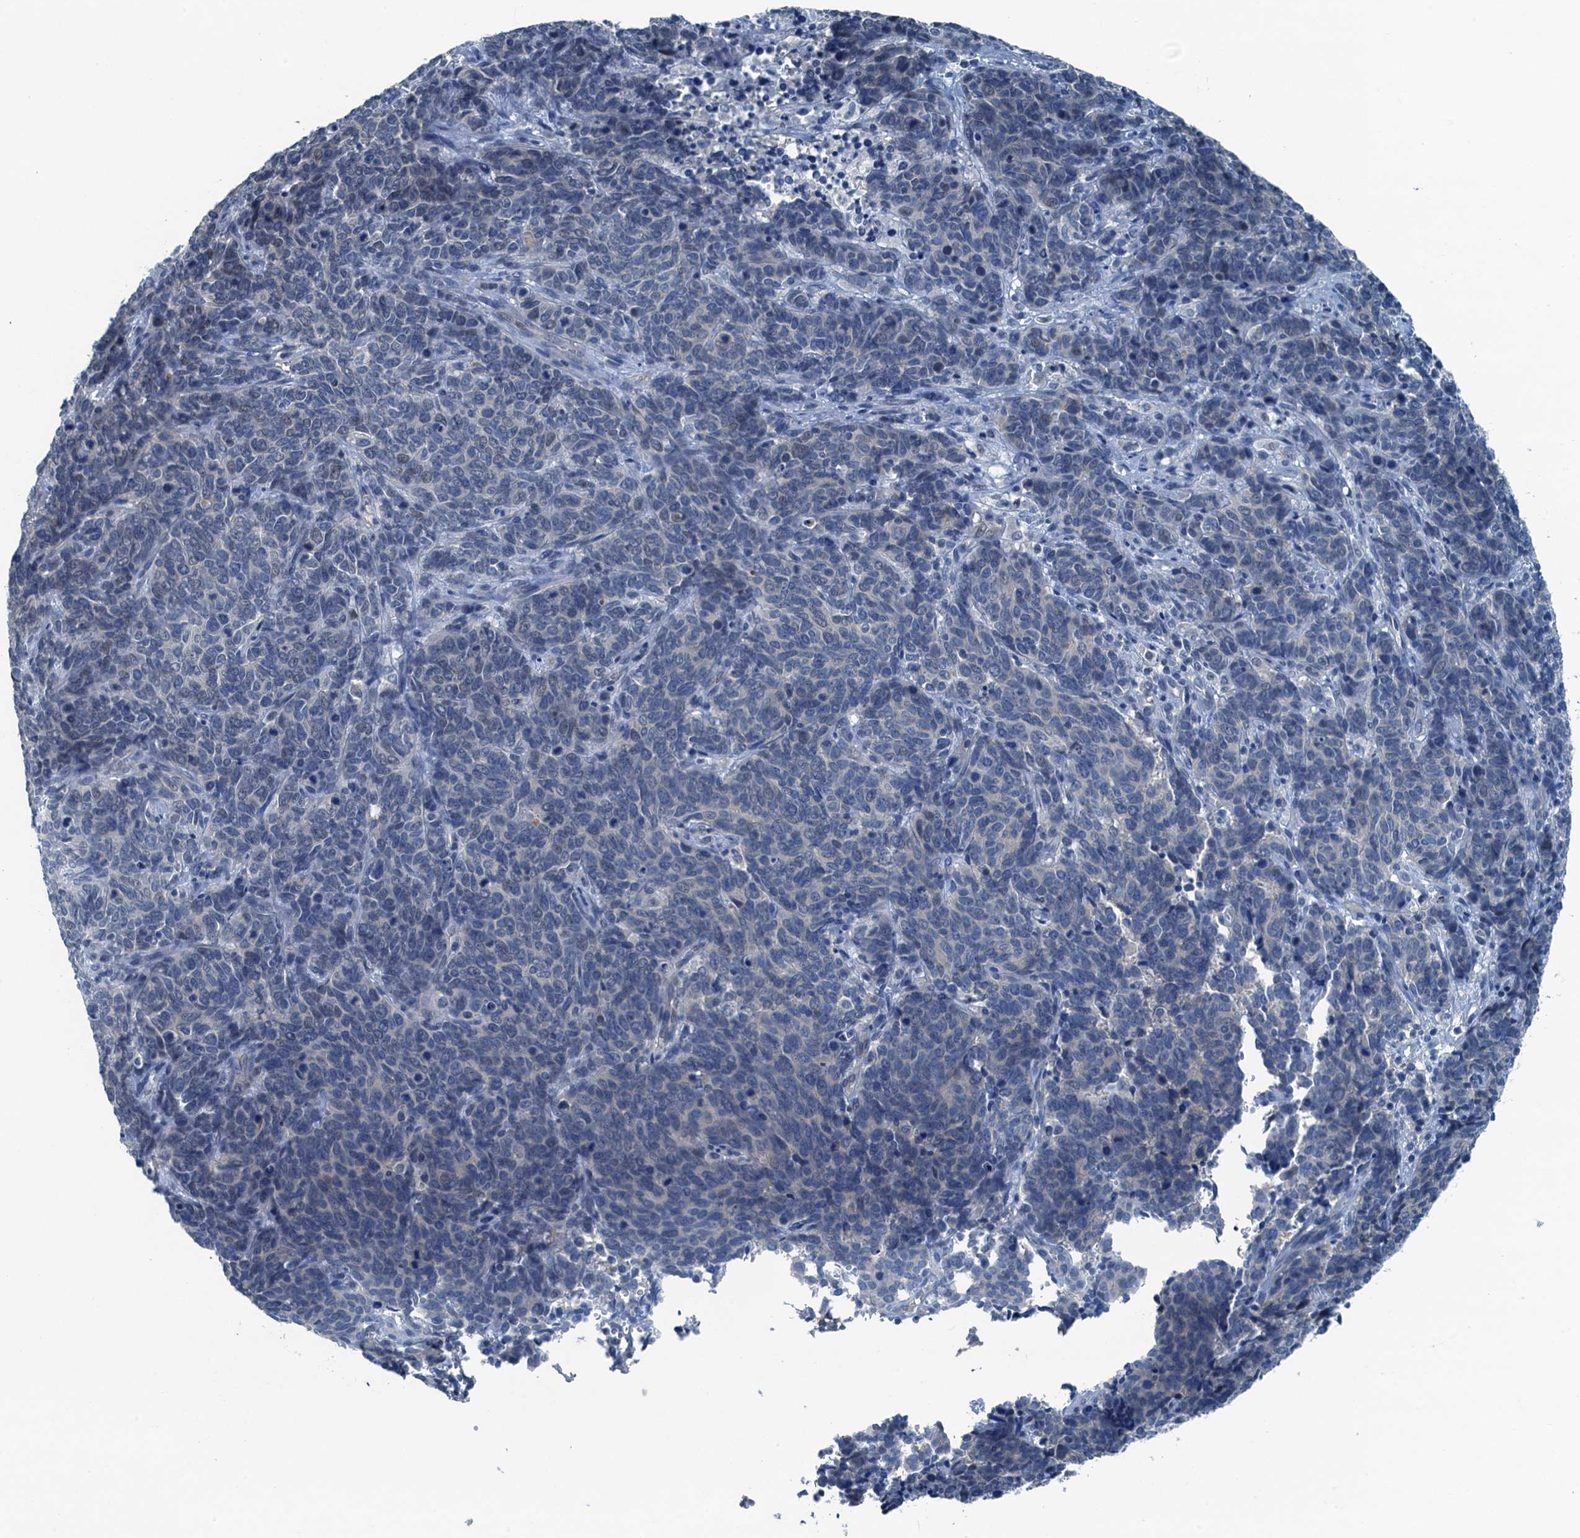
{"staining": {"intensity": "negative", "quantity": "none", "location": "none"}, "tissue": "cervical cancer", "cell_type": "Tumor cells", "image_type": "cancer", "snomed": [{"axis": "morphology", "description": "Squamous cell carcinoma, NOS"}, {"axis": "topography", "description": "Cervix"}], "caption": "This is a image of IHC staining of cervical cancer (squamous cell carcinoma), which shows no positivity in tumor cells.", "gene": "GFOD2", "patient": {"sex": "female", "age": 60}}